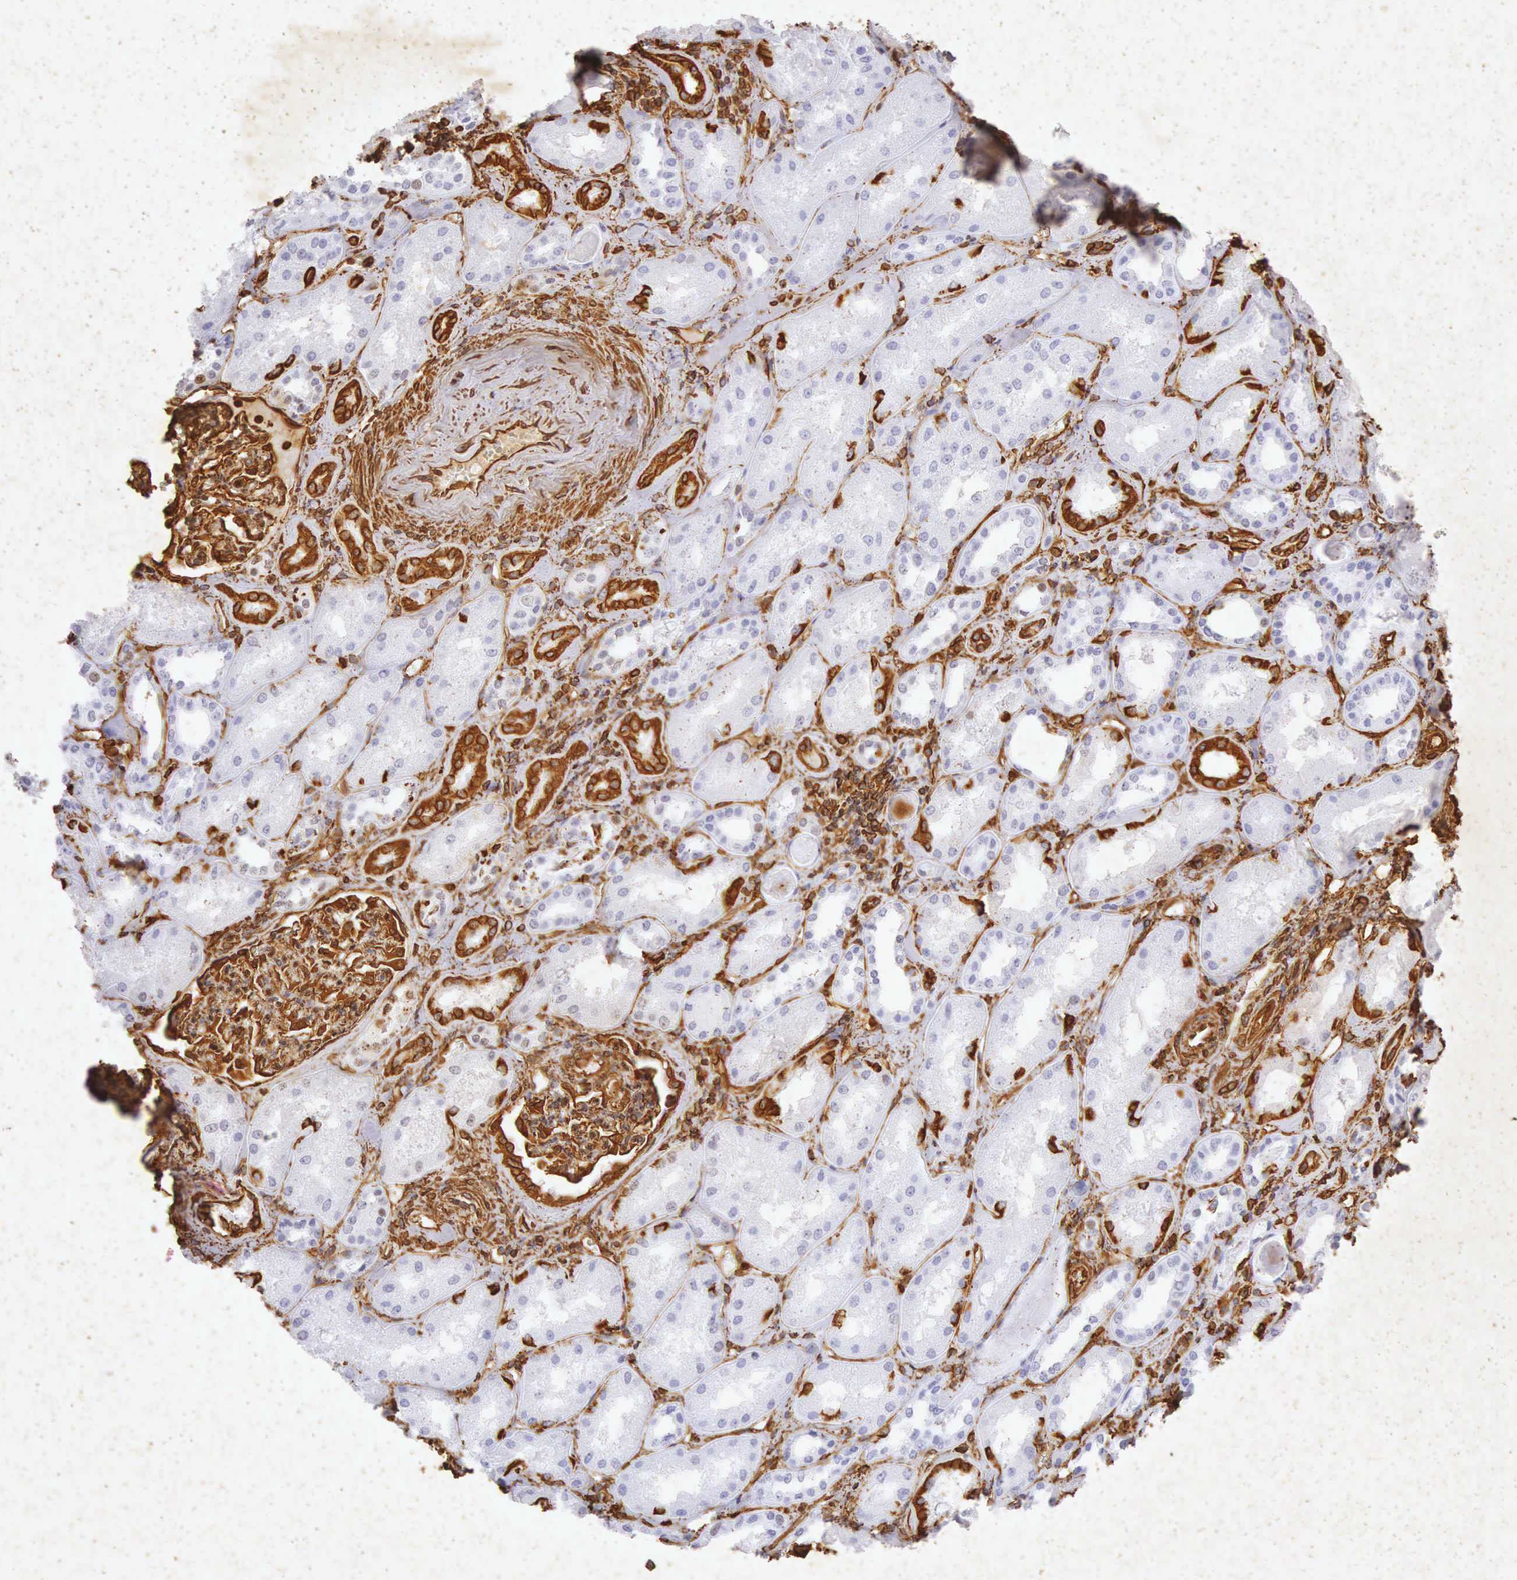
{"staining": {"intensity": "strong", "quantity": ">75%", "location": "cytoplasmic/membranous"}, "tissue": "kidney", "cell_type": "Cells in glomeruli", "image_type": "normal", "snomed": [{"axis": "morphology", "description": "Normal tissue, NOS"}, {"axis": "topography", "description": "Kidney"}], "caption": "Kidney stained with DAB (3,3'-diaminobenzidine) immunohistochemistry demonstrates high levels of strong cytoplasmic/membranous positivity in about >75% of cells in glomeruli. (IHC, brightfield microscopy, high magnification).", "gene": "VIM", "patient": {"sex": "male", "age": 61}}